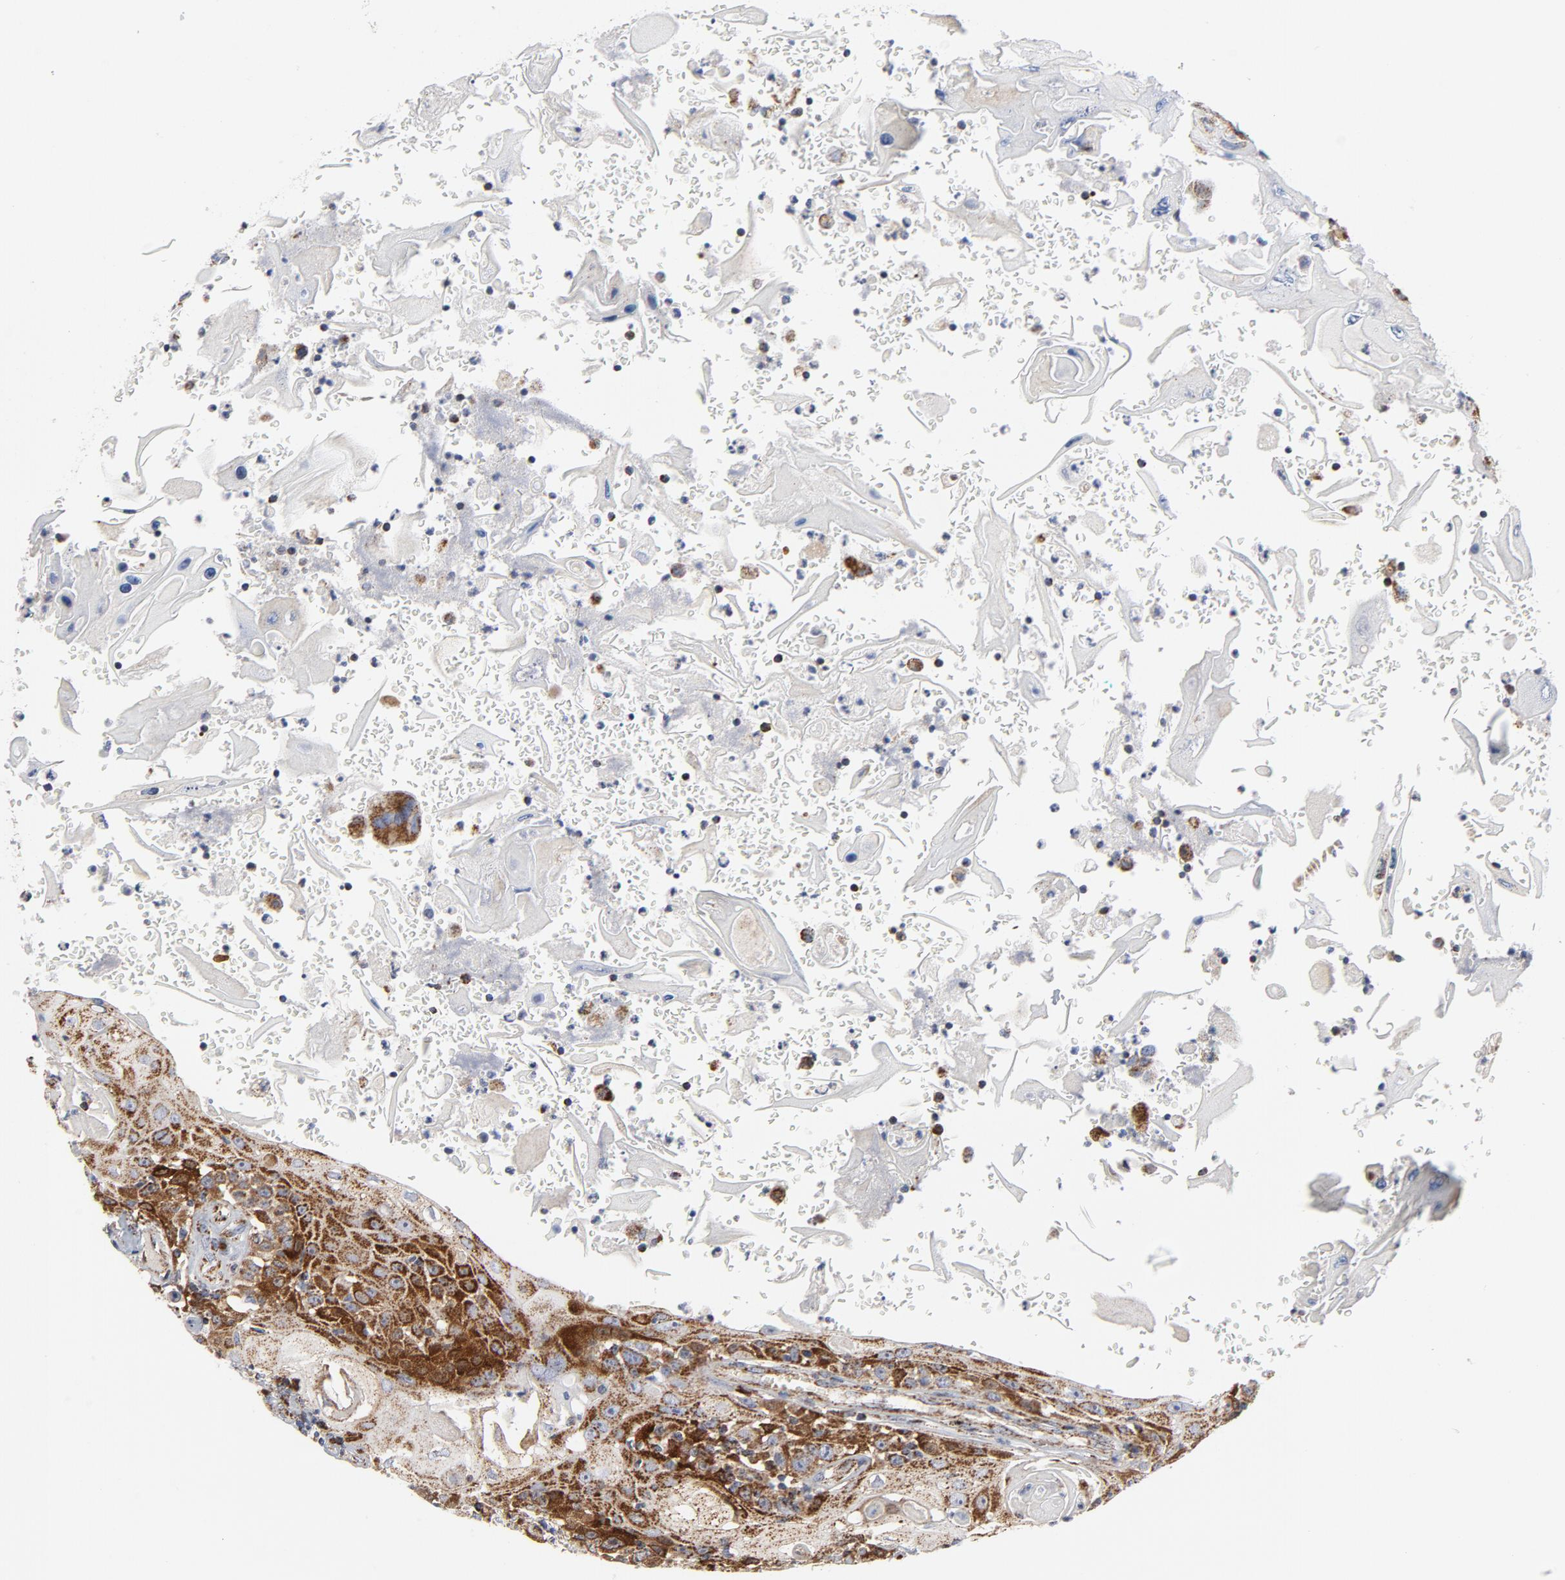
{"staining": {"intensity": "strong", "quantity": ">75%", "location": "cytoplasmic/membranous"}, "tissue": "head and neck cancer", "cell_type": "Tumor cells", "image_type": "cancer", "snomed": [{"axis": "morphology", "description": "Squamous cell carcinoma, NOS"}, {"axis": "topography", "description": "Oral tissue"}, {"axis": "topography", "description": "Head-Neck"}], "caption": "Tumor cells show strong cytoplasmic/membranous positivity in approximately >75% of cells in head and neck squamous cell carcinoma.", "gene": "CYCS", "patient": {"sex": "female", "age": 76}}